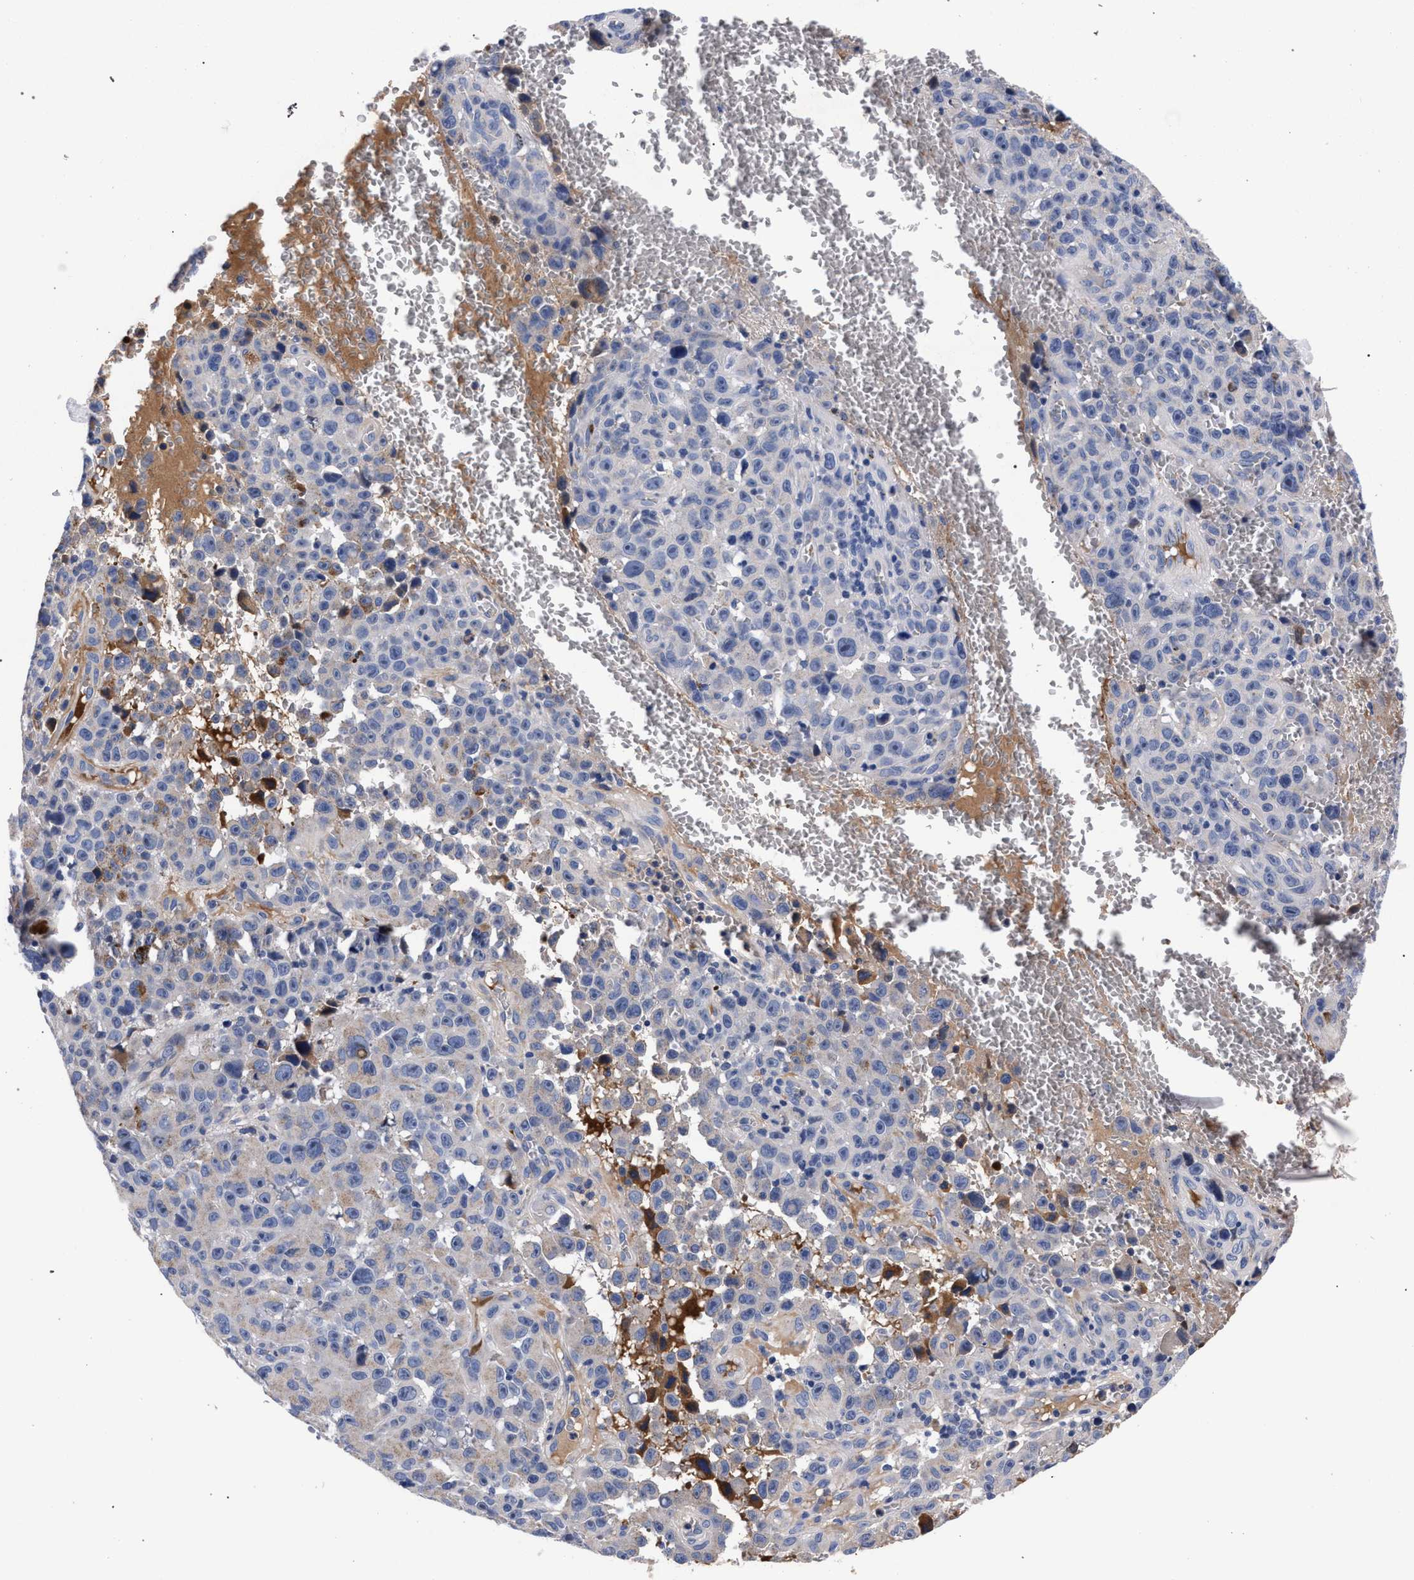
{"staining": {"intensity": "negative", "quantity": "none", "location": "none"}, "tissue": "melanoma", "cell_type": "Tumor cells", "image_type": "cancer", "snomed": [{"axis": "morphology", "description": "Malignant melanoma, NOS"}, {"axis": "topography", "description": "Skin"}], "caption": "IHC micrograph of malignant melanoma stained for a protein (brown), which displays no positivity in tumor cells.", "gene": "ACOX1", "patient": {"sex": "female", "age": 82}}